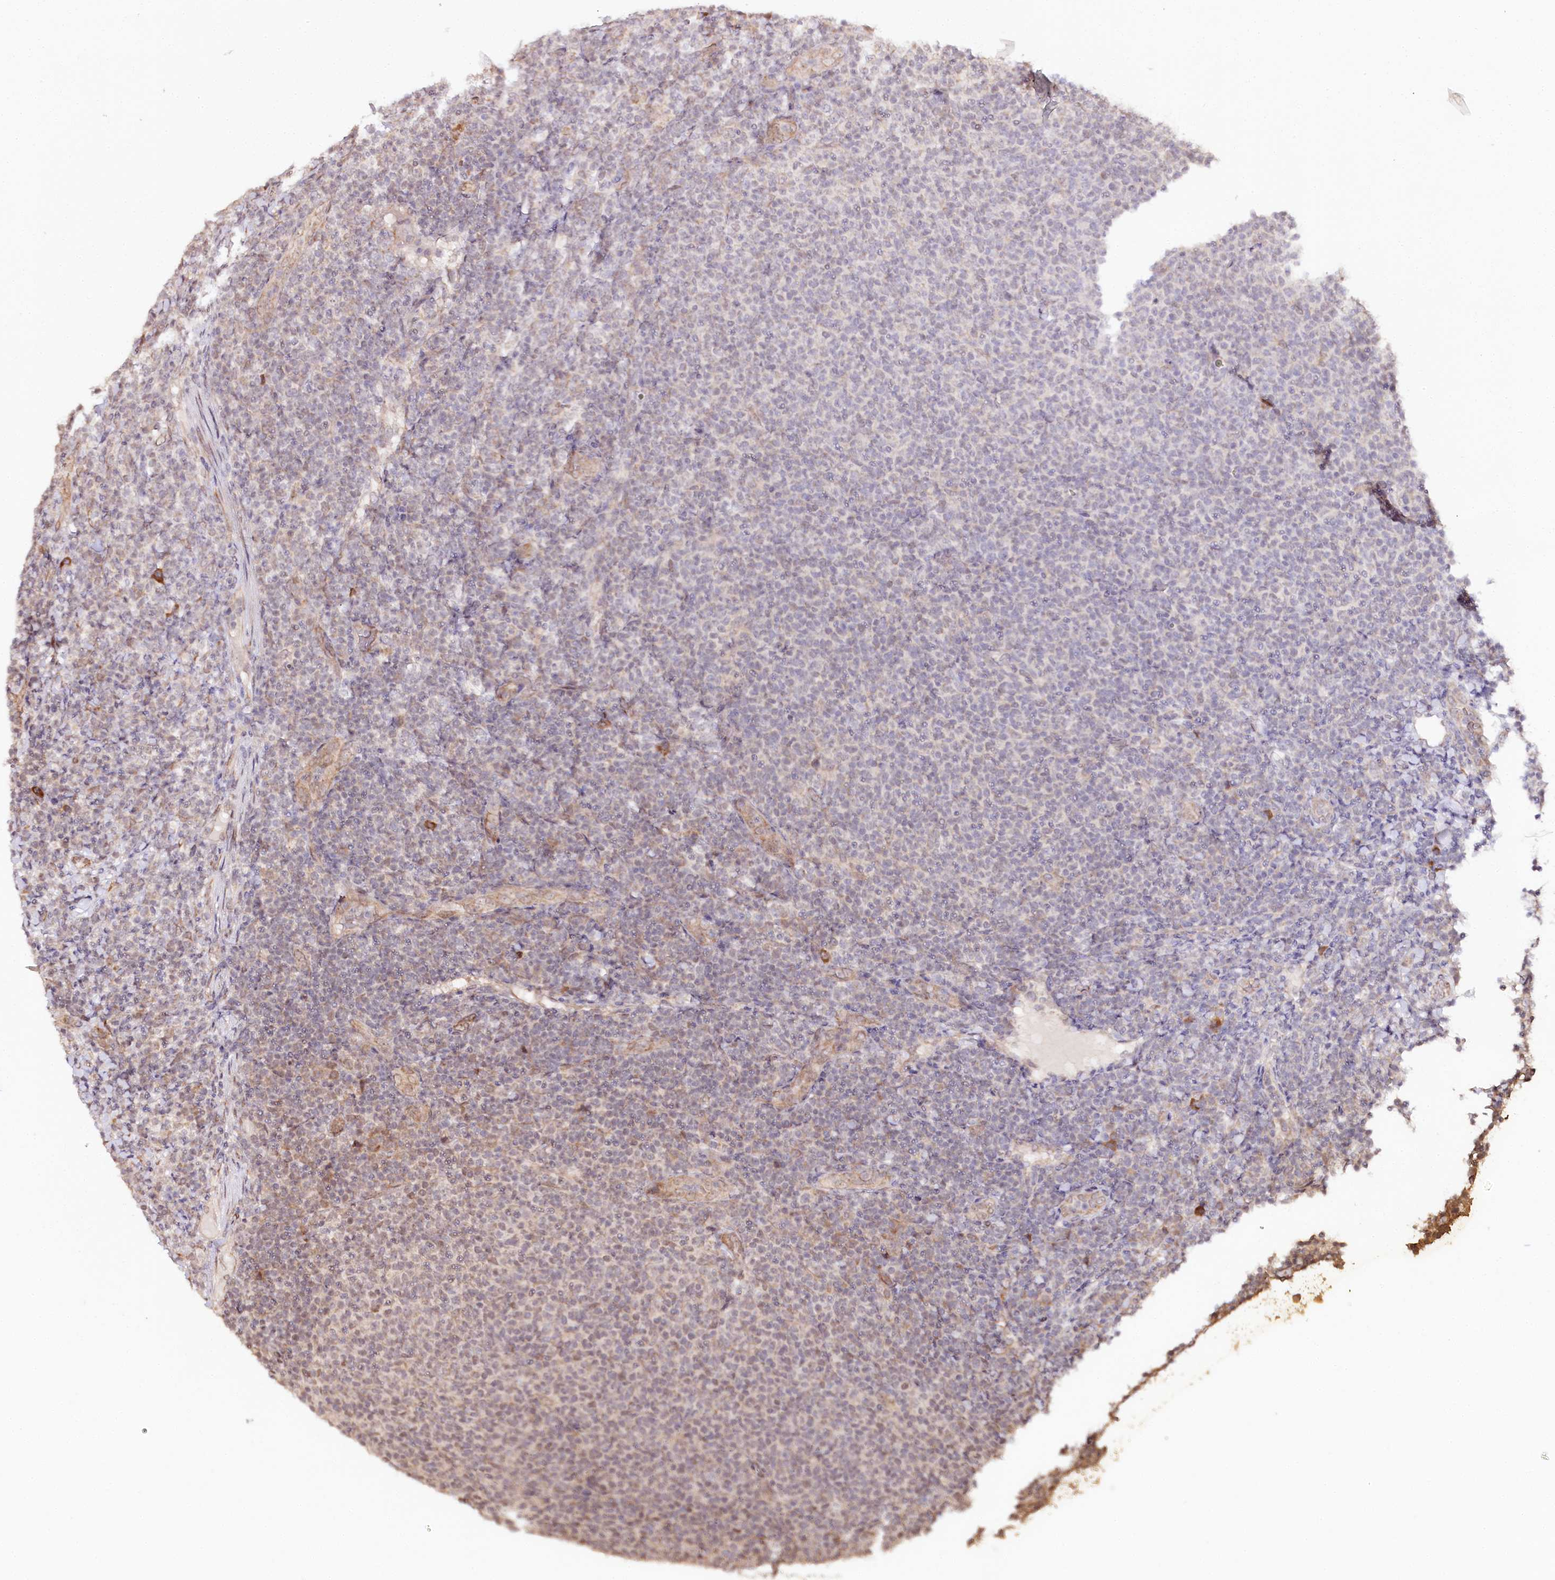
{"staining": {"intensity": "weak", "quantity": "<25%", "location": "cytoplasmic/membranous,nuclear"}, "tissue": "lymphoma", "cell_type": "Tumor cells", "image_type": "cancer", "snomed": [{"axis": "morphology", "description": "Malignant lymphoma, non-Hodgkin's type, Low grade"}, {"axis": "topography", "description": "Lymph node"}], "caption": "Lymphoma stained for a protein using IHC reveals no staining tumor cells.", "gene": "ENSG00000144785", "patient": {"sex": "male", "age": 66}}